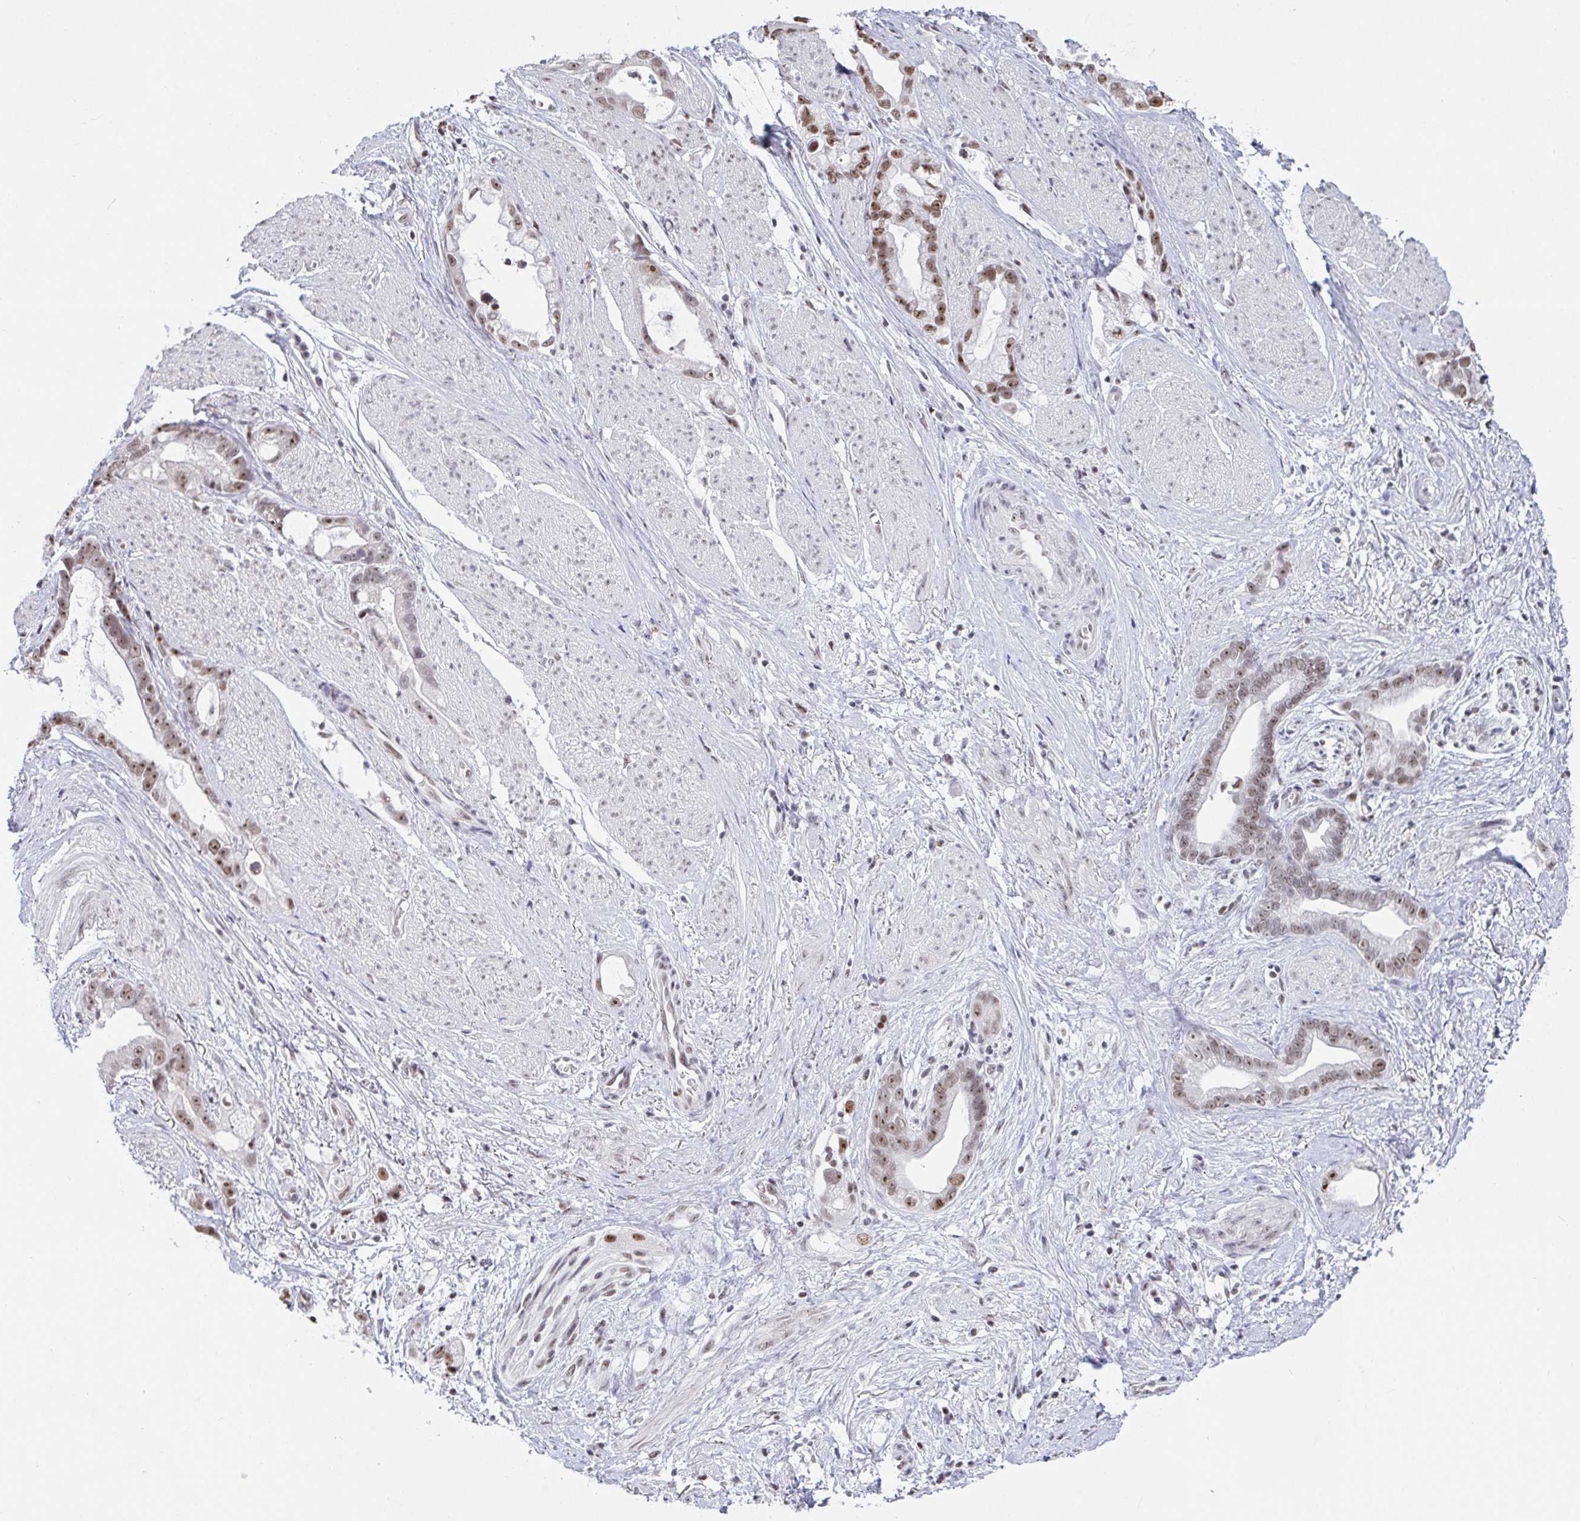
{"staining": {"intensity": "moderate", "quantity": ">75%", "location": "nuclear"}, "tissue": "stomach cancer", "cell_type": "Tumor cells", "image_type": "cancer", "snomed": [{"axis": "morphology", "description": "Adenocarcinoma, NOS"}, {"axis": "topography", "description": "Stomach"}], "caption": "Tumor cells reveal medium levels of moderate nuclear positivity in about >75% of cells in human stomach adenocarcinoma.", "gene": "SUPT16H", "patient": {"sex": "male", "age": 55}}